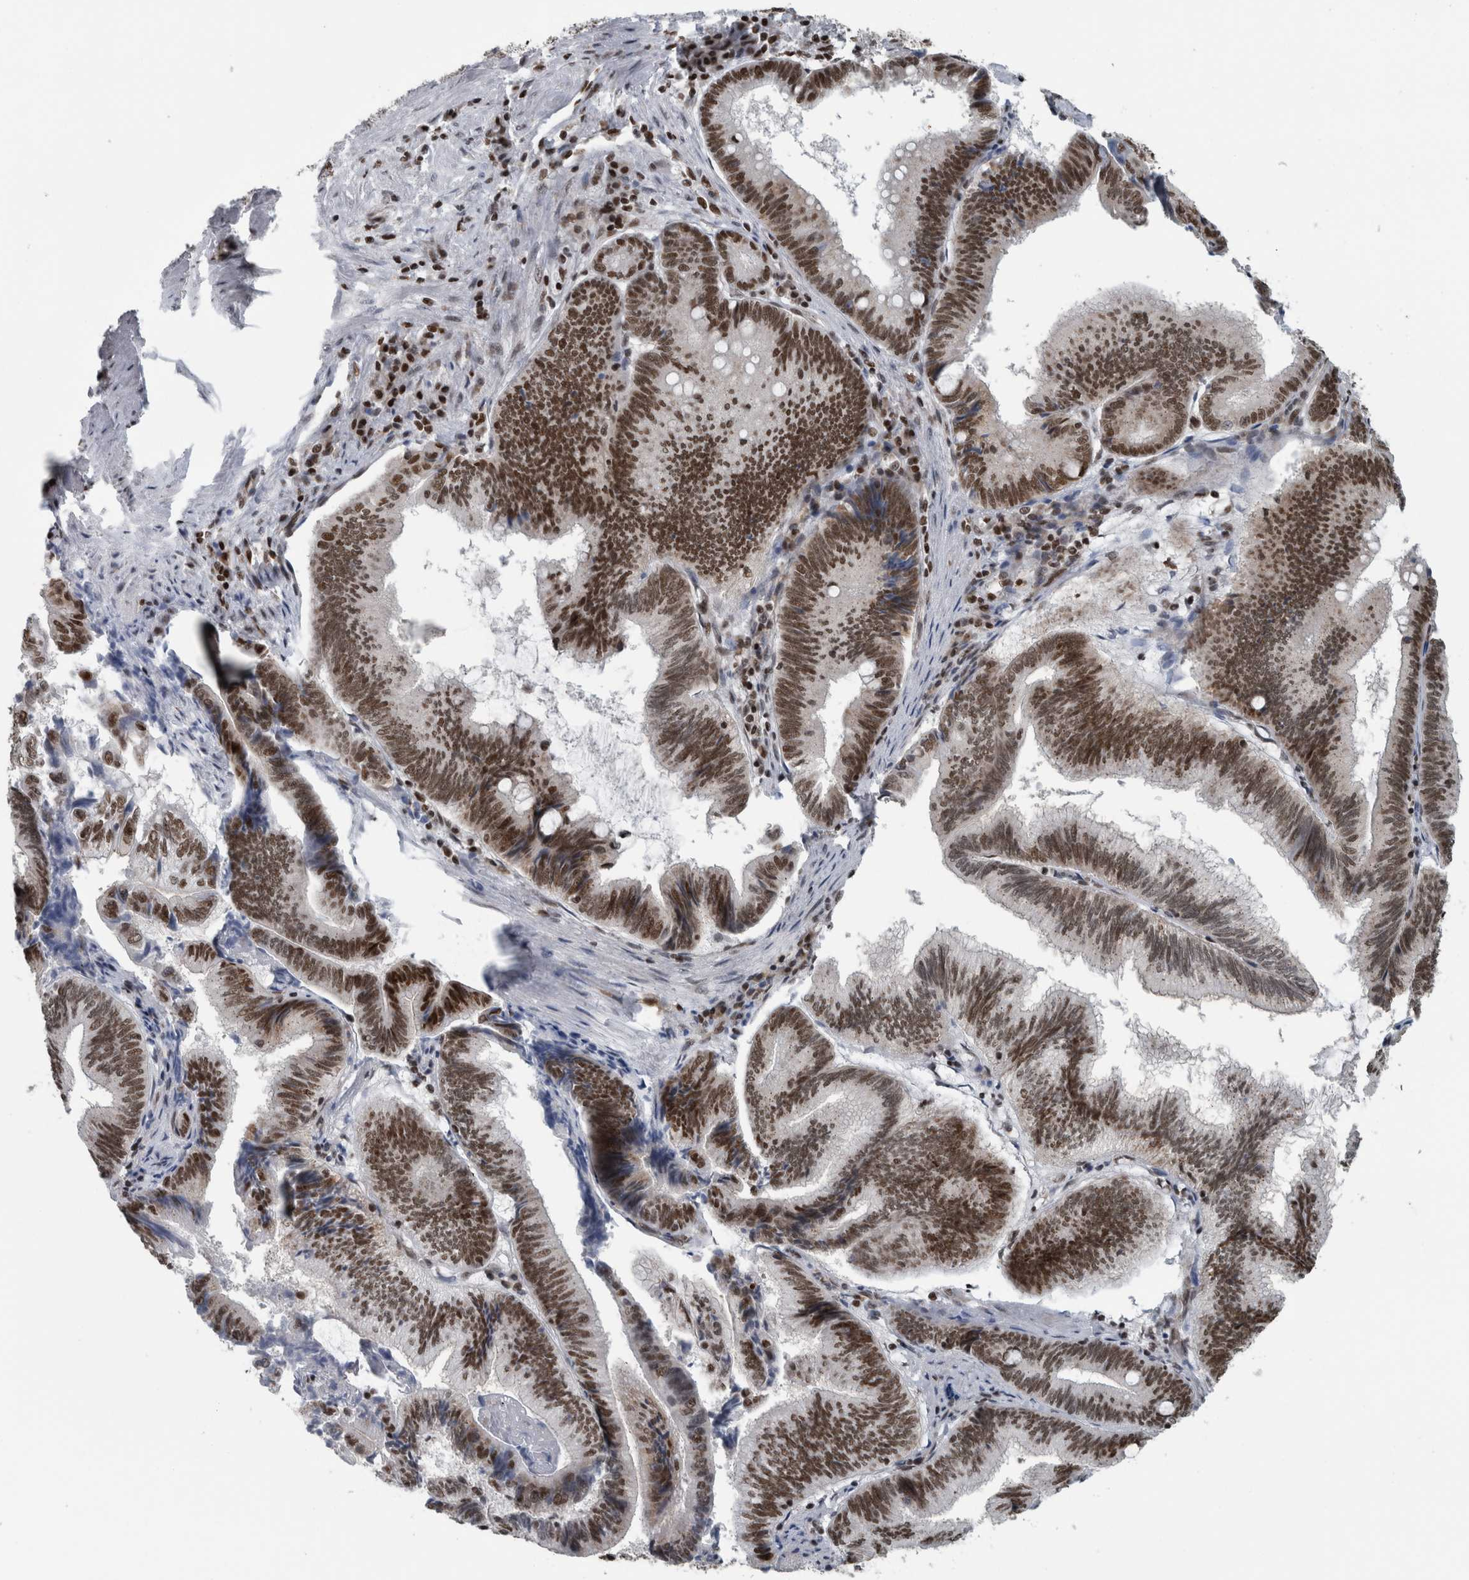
{"staining": {"intensity": "strong", "quantity": ">75%", "location": "nuclear"}, "tissue": "pancreatic cancer", "cell_type": "Tumor cells", "image_type": "cancer", "snomed": [{"axis": "morphology", "description": "Adenocarcinoma, NOS"}, {"axis": "topography", "description": "Pancreas"}], "caption": "DAB immunohistochemical staining of human pancreatic cancer (adenocarcinoma) exhibits strong nuclear protein positivity in about >75% of tumor cells.", "gene": "DNMT3A", "patient": {"sex": "male", "age": 82}}